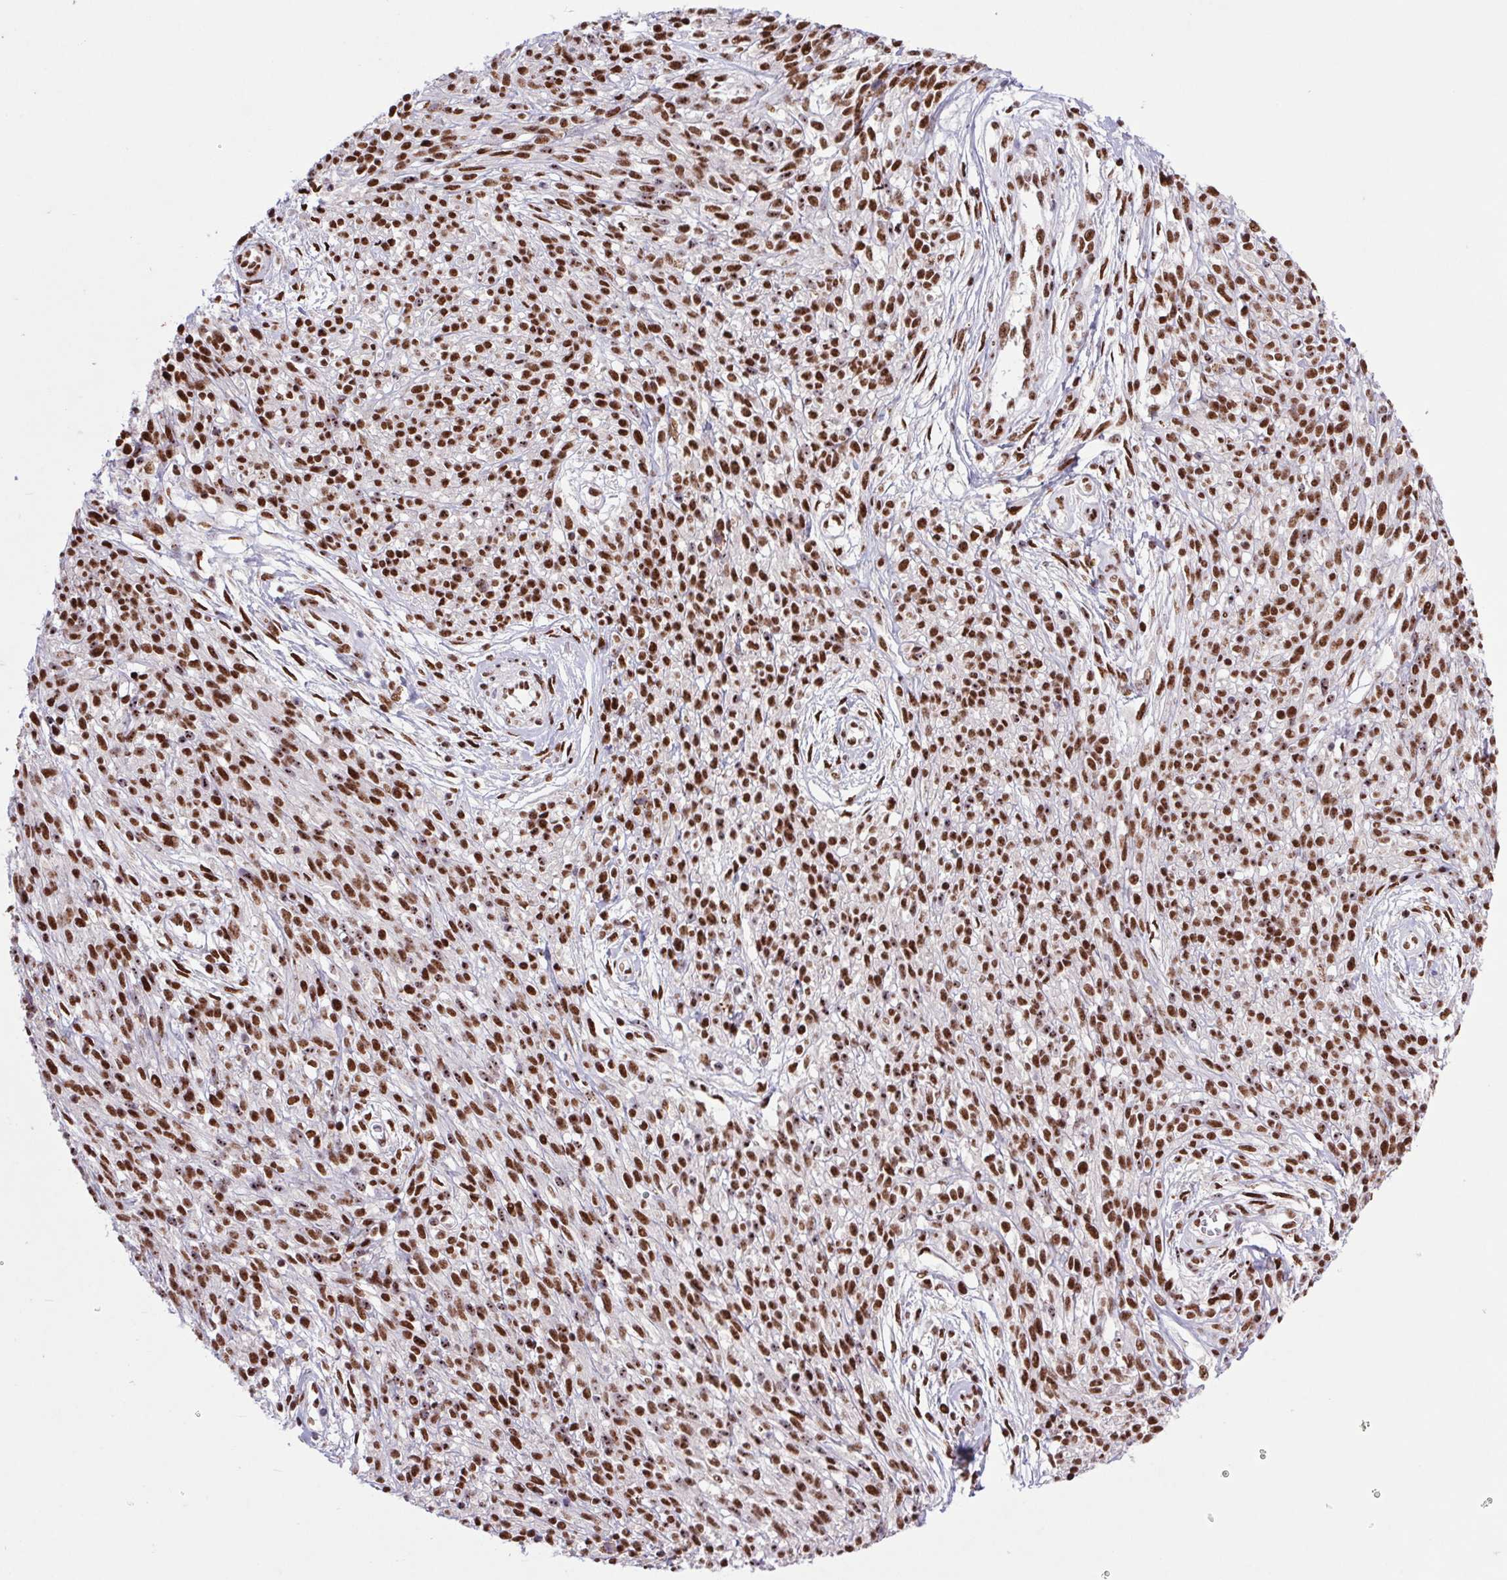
{"staining": {"intensity": "strong", "quantity": ">75%", "location": "nuclear"}, "tissue": "melanoma", "cell_type": "Tumor cells", "image_type": "cancer", "snomed": [{"axis": "morphology", "description": "Malignant melanoma, NOS"}, {"axis": "topography", "description": "Skin"}, {"axis": "topography", "description": "Skin of trunk"}], "caption": "Tumor cells show strong nuclear positivity in about >75% of cells in melanoma. (DAB IHC with brightfield microscopy, high magnification).", "gene": "LDLRAD4", "patient": {"sex": "male", "age": 74}}